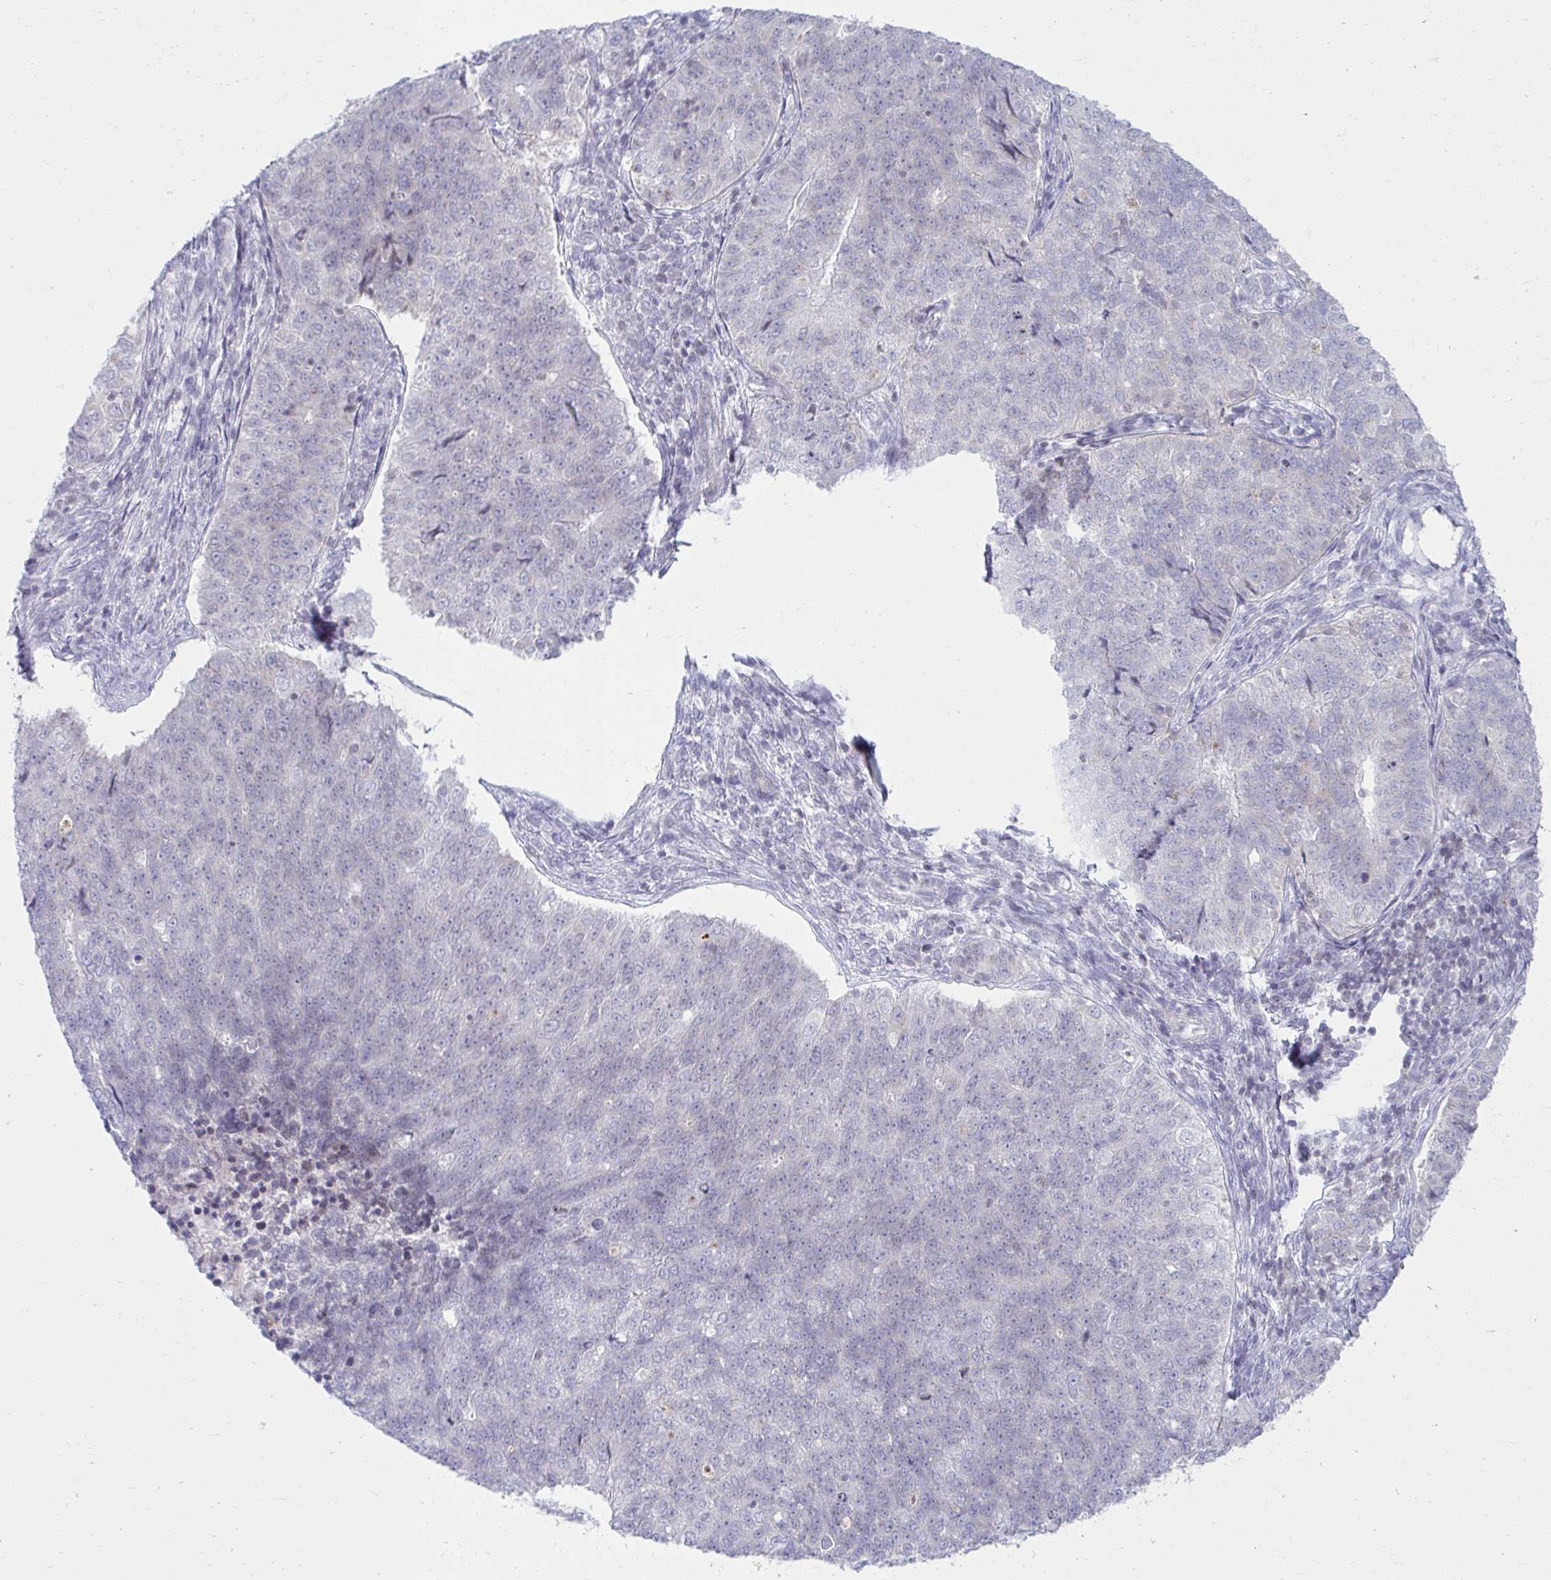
{"staining": {"intensity": "negative", "quantity": "none", "location": "none"}, "tissue": "endometrial cancer", "cell_type": "Tumor cells", "image_type": "cancer", "snomed": [{"axis": "morphology", "description": "Adenocarcinoma, NOS"}, {"axis": "topography", "description": "Endometrium"}], "caption": "Immunohistochemistry (IHC) photomicrograph of human endometrial cancer (adenocarcinoma) stained for a protein (brown), which reveals no positivity in tumor cells.", "gene": "OR7A5", "patient": {"sex": "female", "age": 43}}